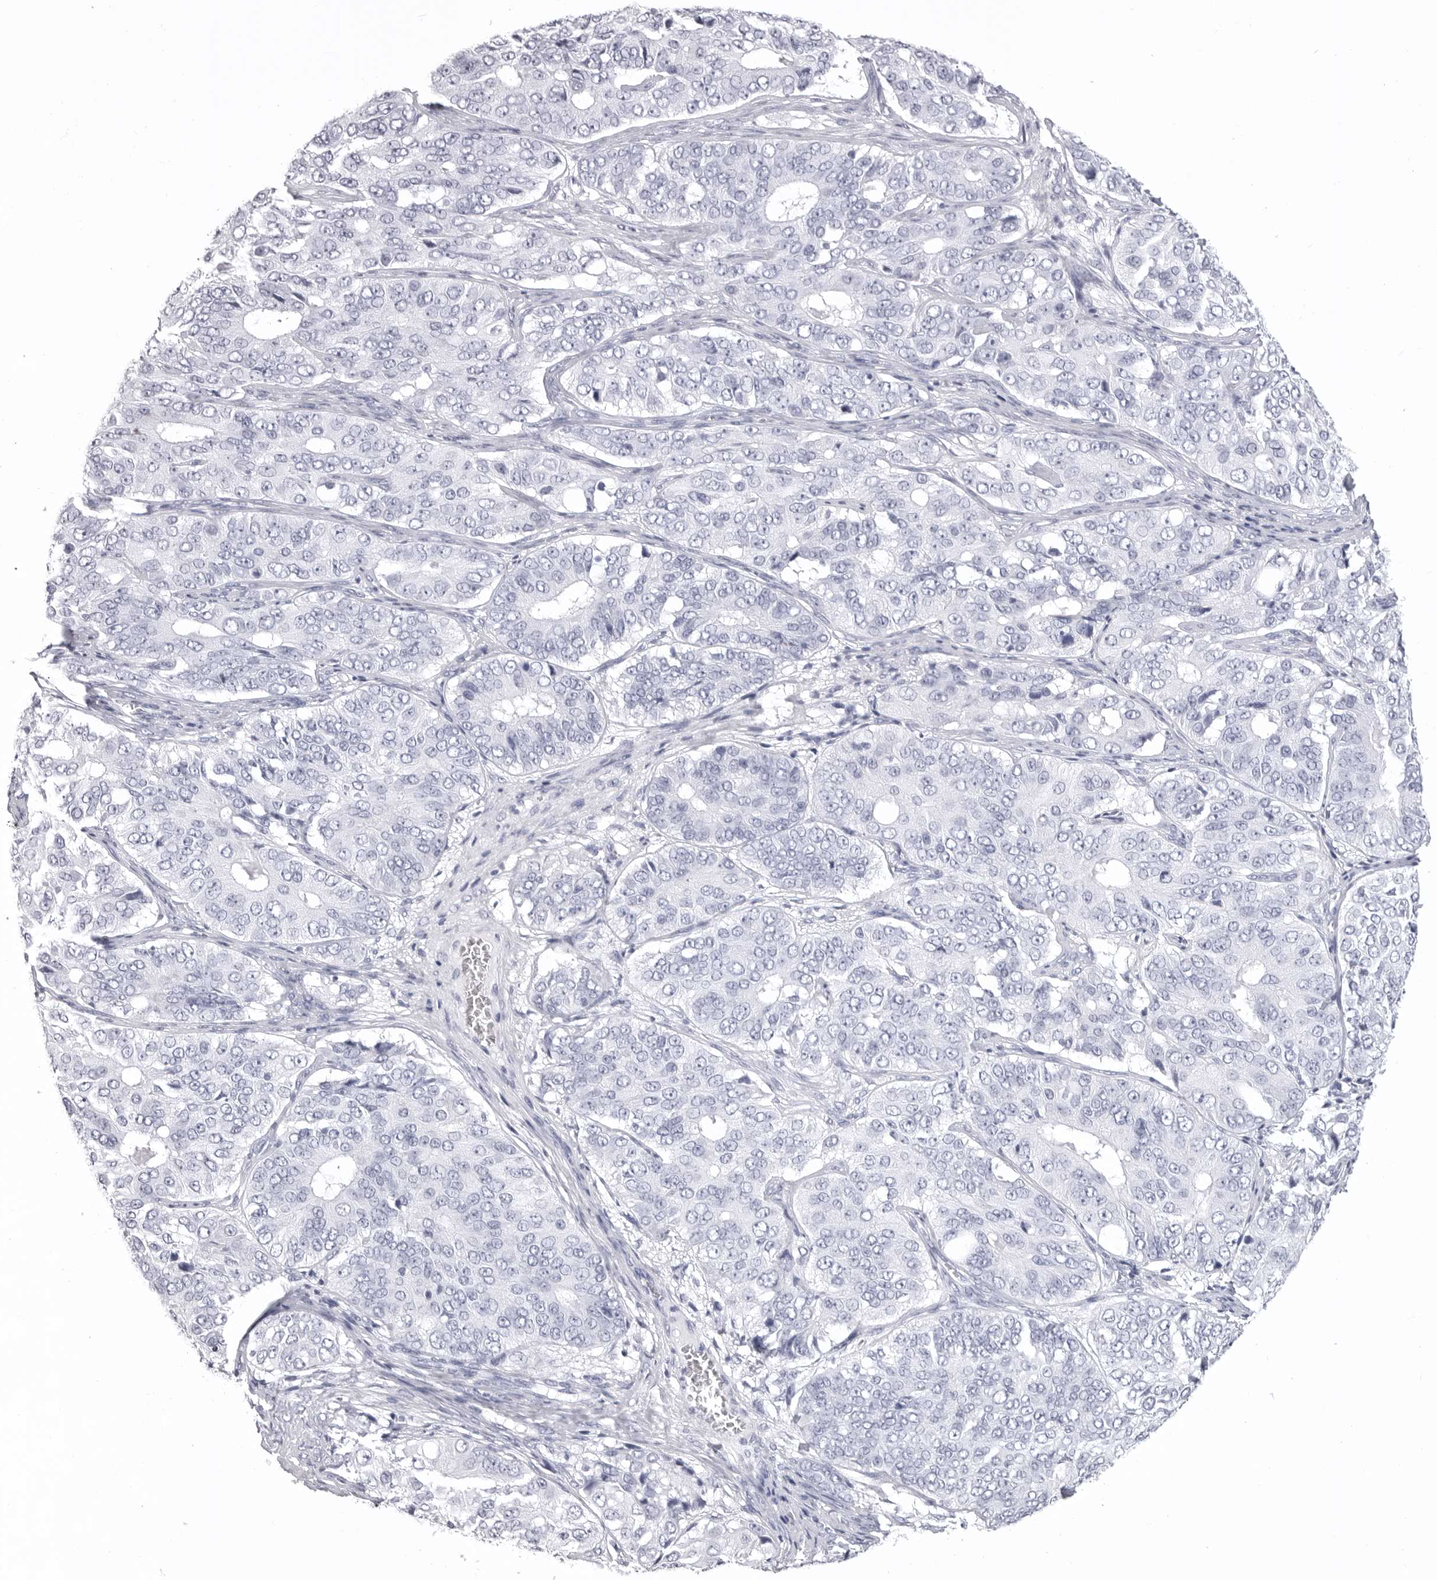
{"staining": {"intensity": "negative", "quantity": "none", "location": "none"}, "tissue": "ovarian cancer", "cell_type": "Tumor cells", "image_type": "cancer", "snomed": [{"axis": "morphology", "description": "Carcinoma, endometroid"}, {"axis": "topography", "description": "Ovary"}], "caption": "Tumor cells show no significant protein expression in ovarian endometroid carcinoma.", "gene": "LGALS4", "patient": {"sex": "female", "age": 51}}